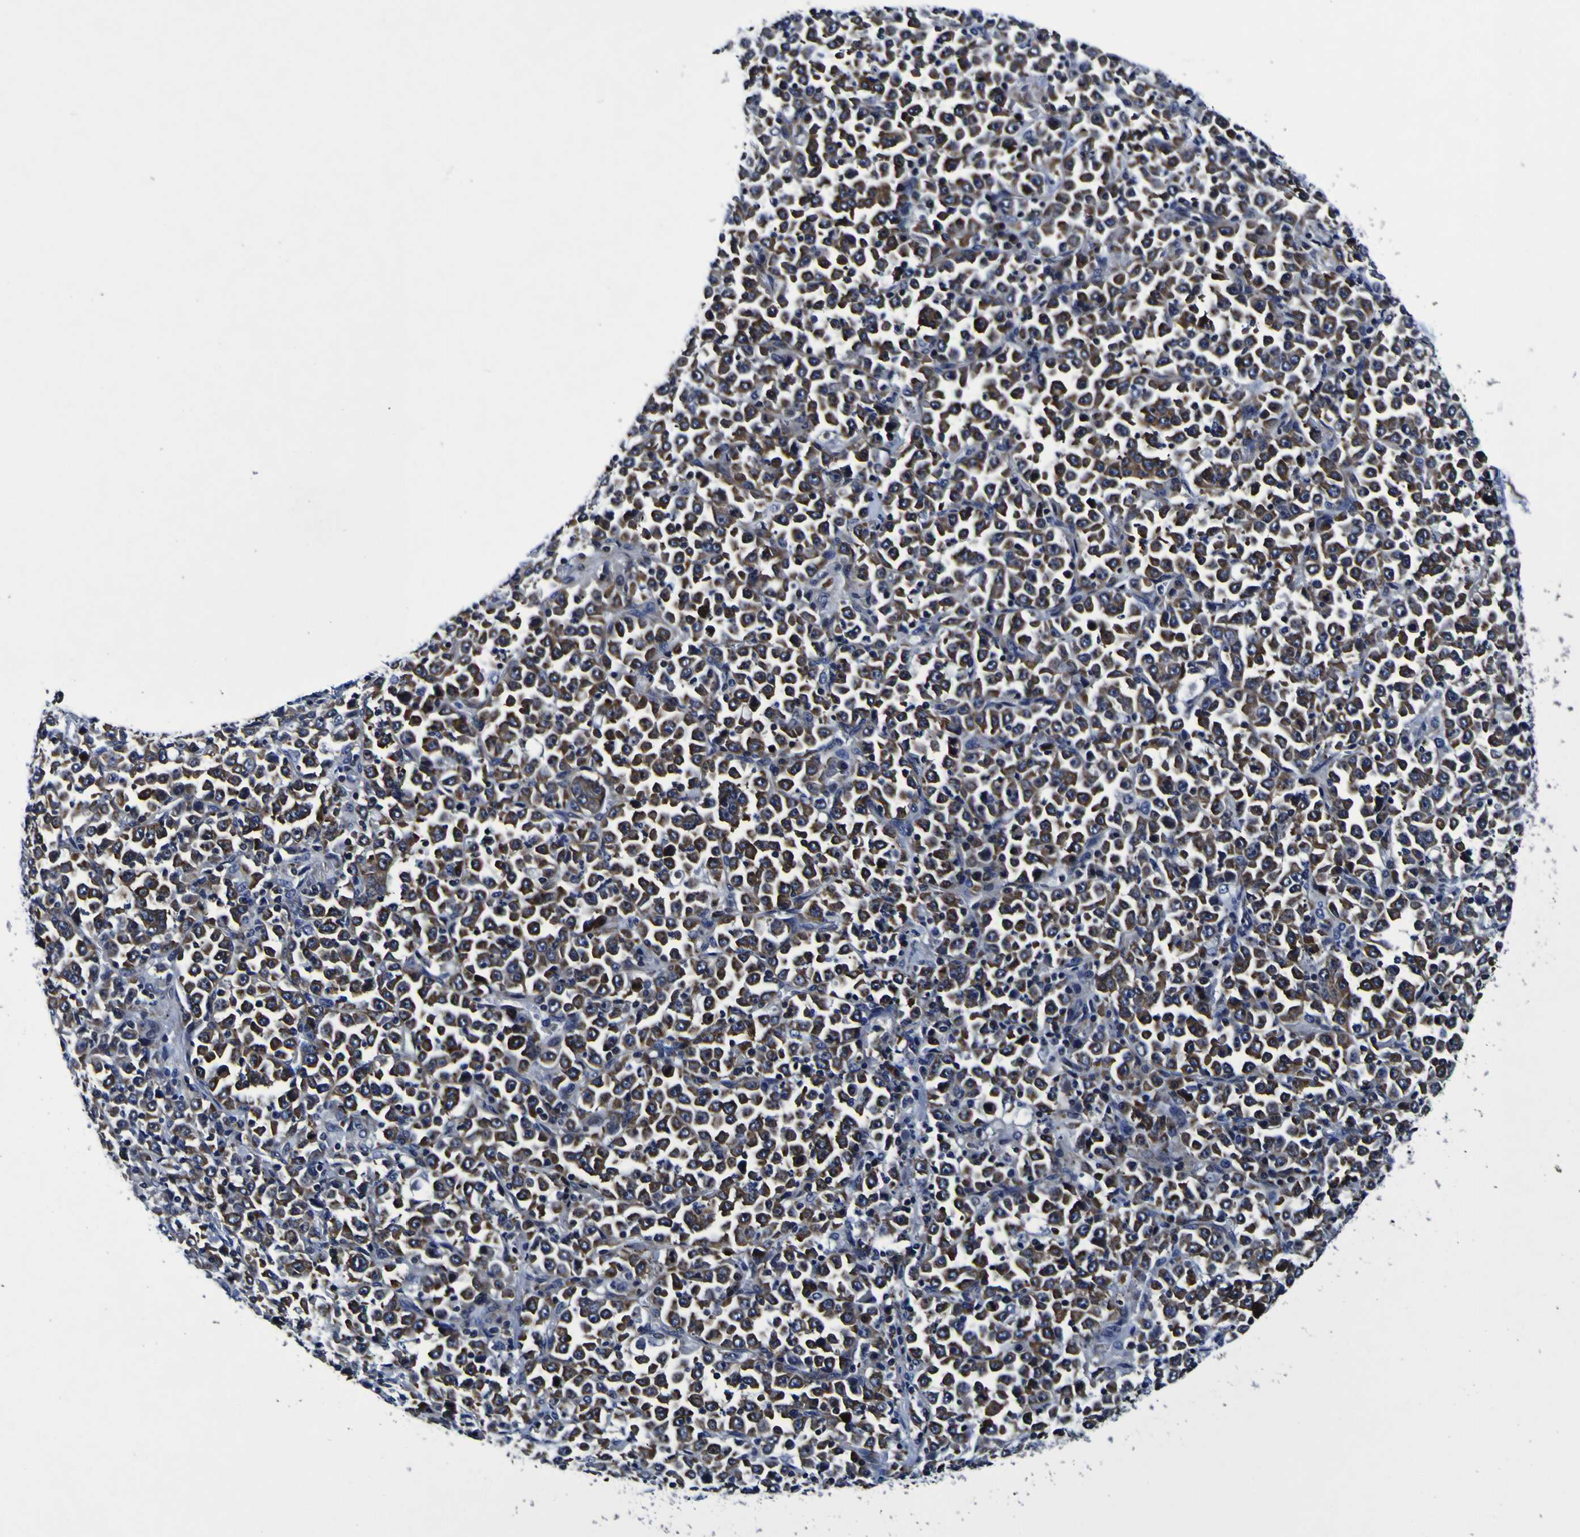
{"staining": {"intensity": "strong", "quantity": ">75%", "location": "cytoplasmic/membranous"}, "tissue": "stomach cancer", "cell_type": "Tumor cells", "image_type": "cancer", "snomed": [{"axis": "morphology", "description": "Normal tissue, NOS"}, {"axis": "morphology", "description": "Adenocarcinoma, NOS"}, {"axis": "topography", "description": "Stomach, upper"}, {"axis": "topography", "description": "Stomach"}], "caption": "A brown stain highlights strong cytoplasmic/membranous staining of a protein in stomach cancer (adenocarcinoma) tumor cells. (DAB IHC with brightfield microscopy, high magnification).", "gene": "SORCS1", "patient": {"sex": "male", "age": 59}}